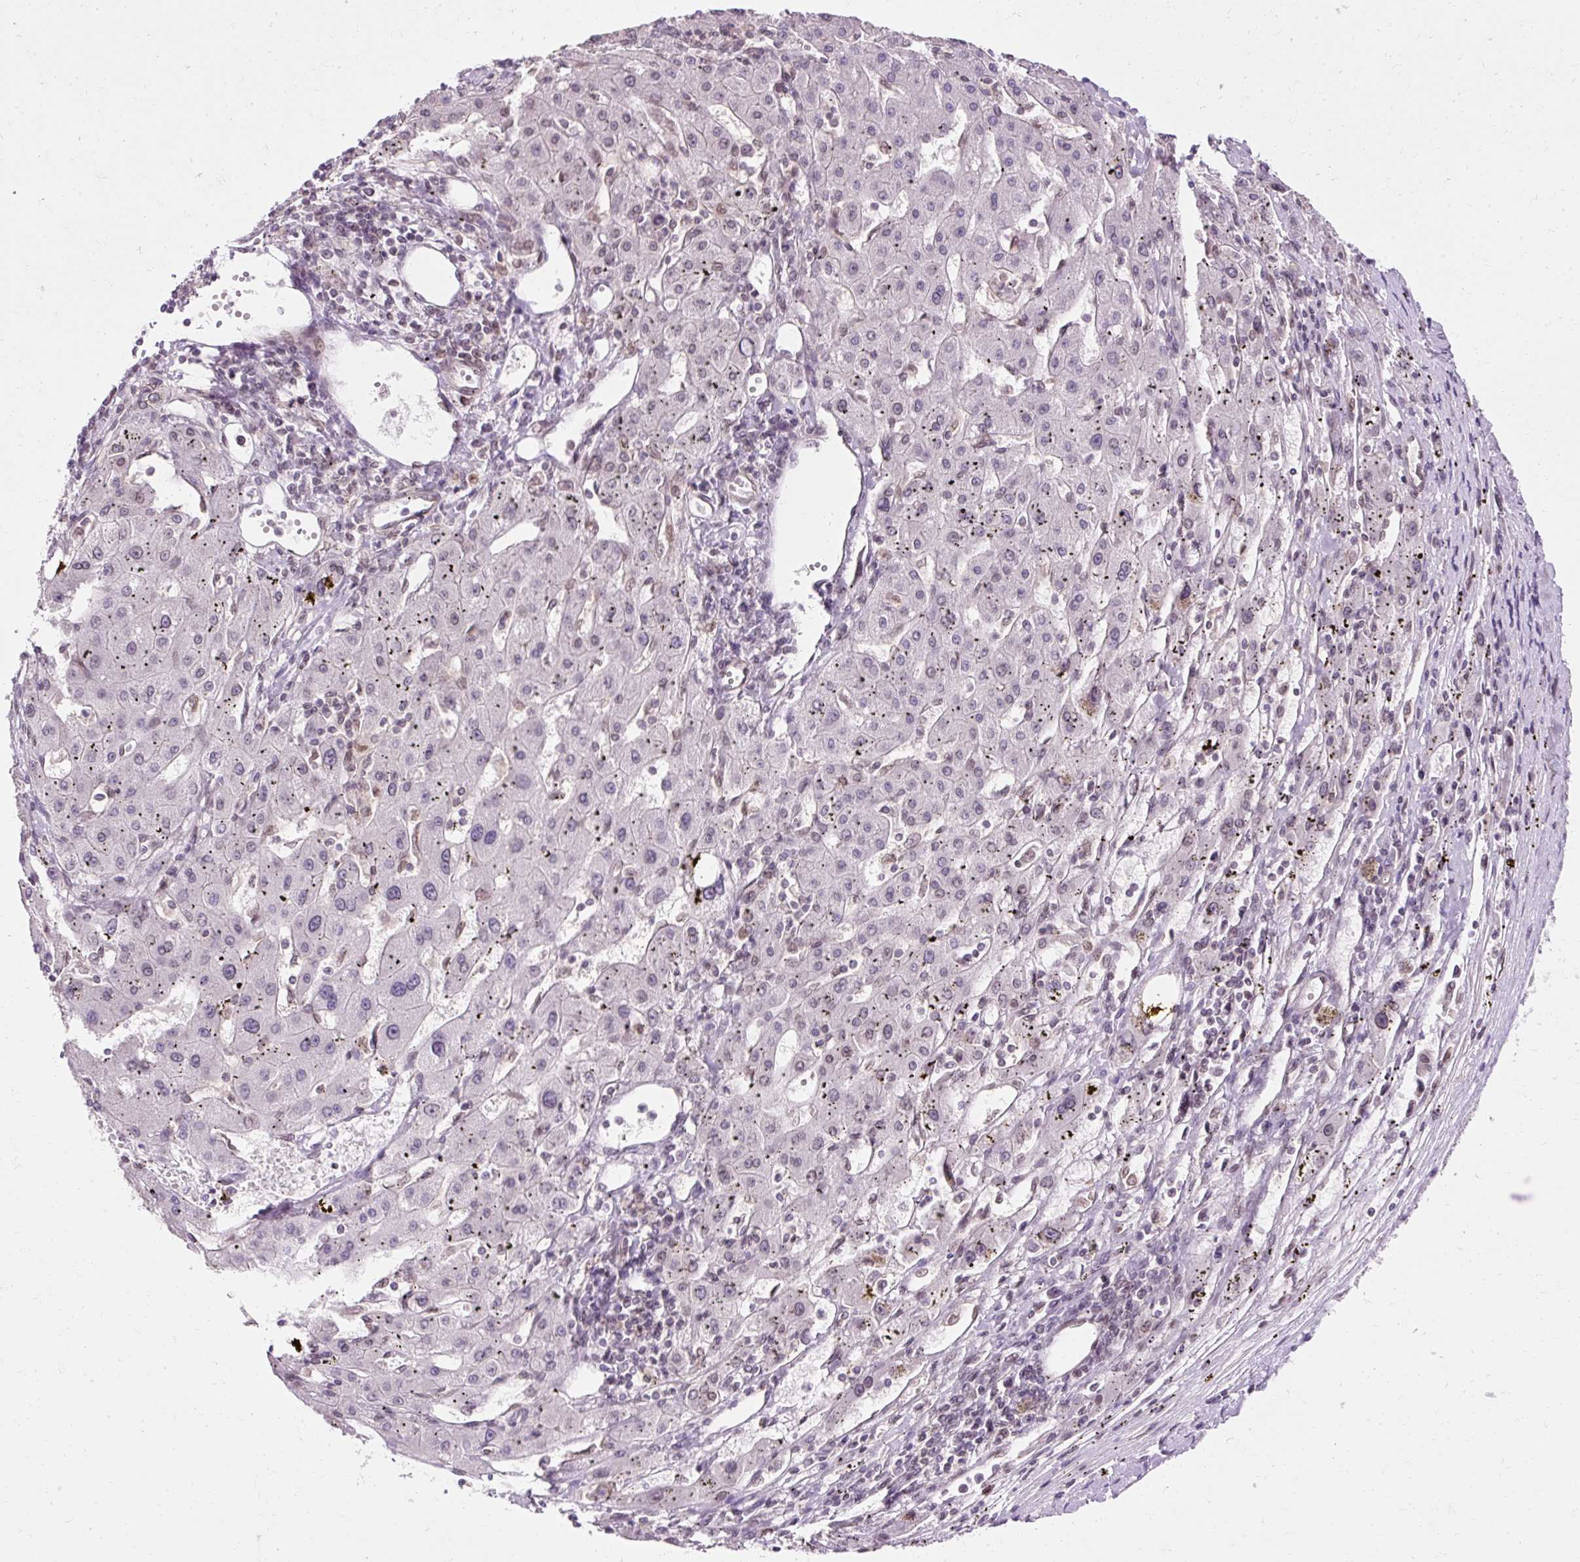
{"staining": {"intensity": "negative", "quantity": "none", "location": "none"}, "tissue": "liver cancer", "cell_type": "Tumor cells", "image_type": "cancer", "snomed": [{"axis": "morphology", "description": "Carcinoma, Hepatocellular, NOS"}, {"axis": "topography", "description": "Liver"}], "caption": "This is an immunohistochemistry (IHC) micrograph of human liver cancer (hepatocellular carcinoma). There is no positivity in tumor cells.", "gene": "ZNF610", "patient": {"sex": "male", "age": 72}}